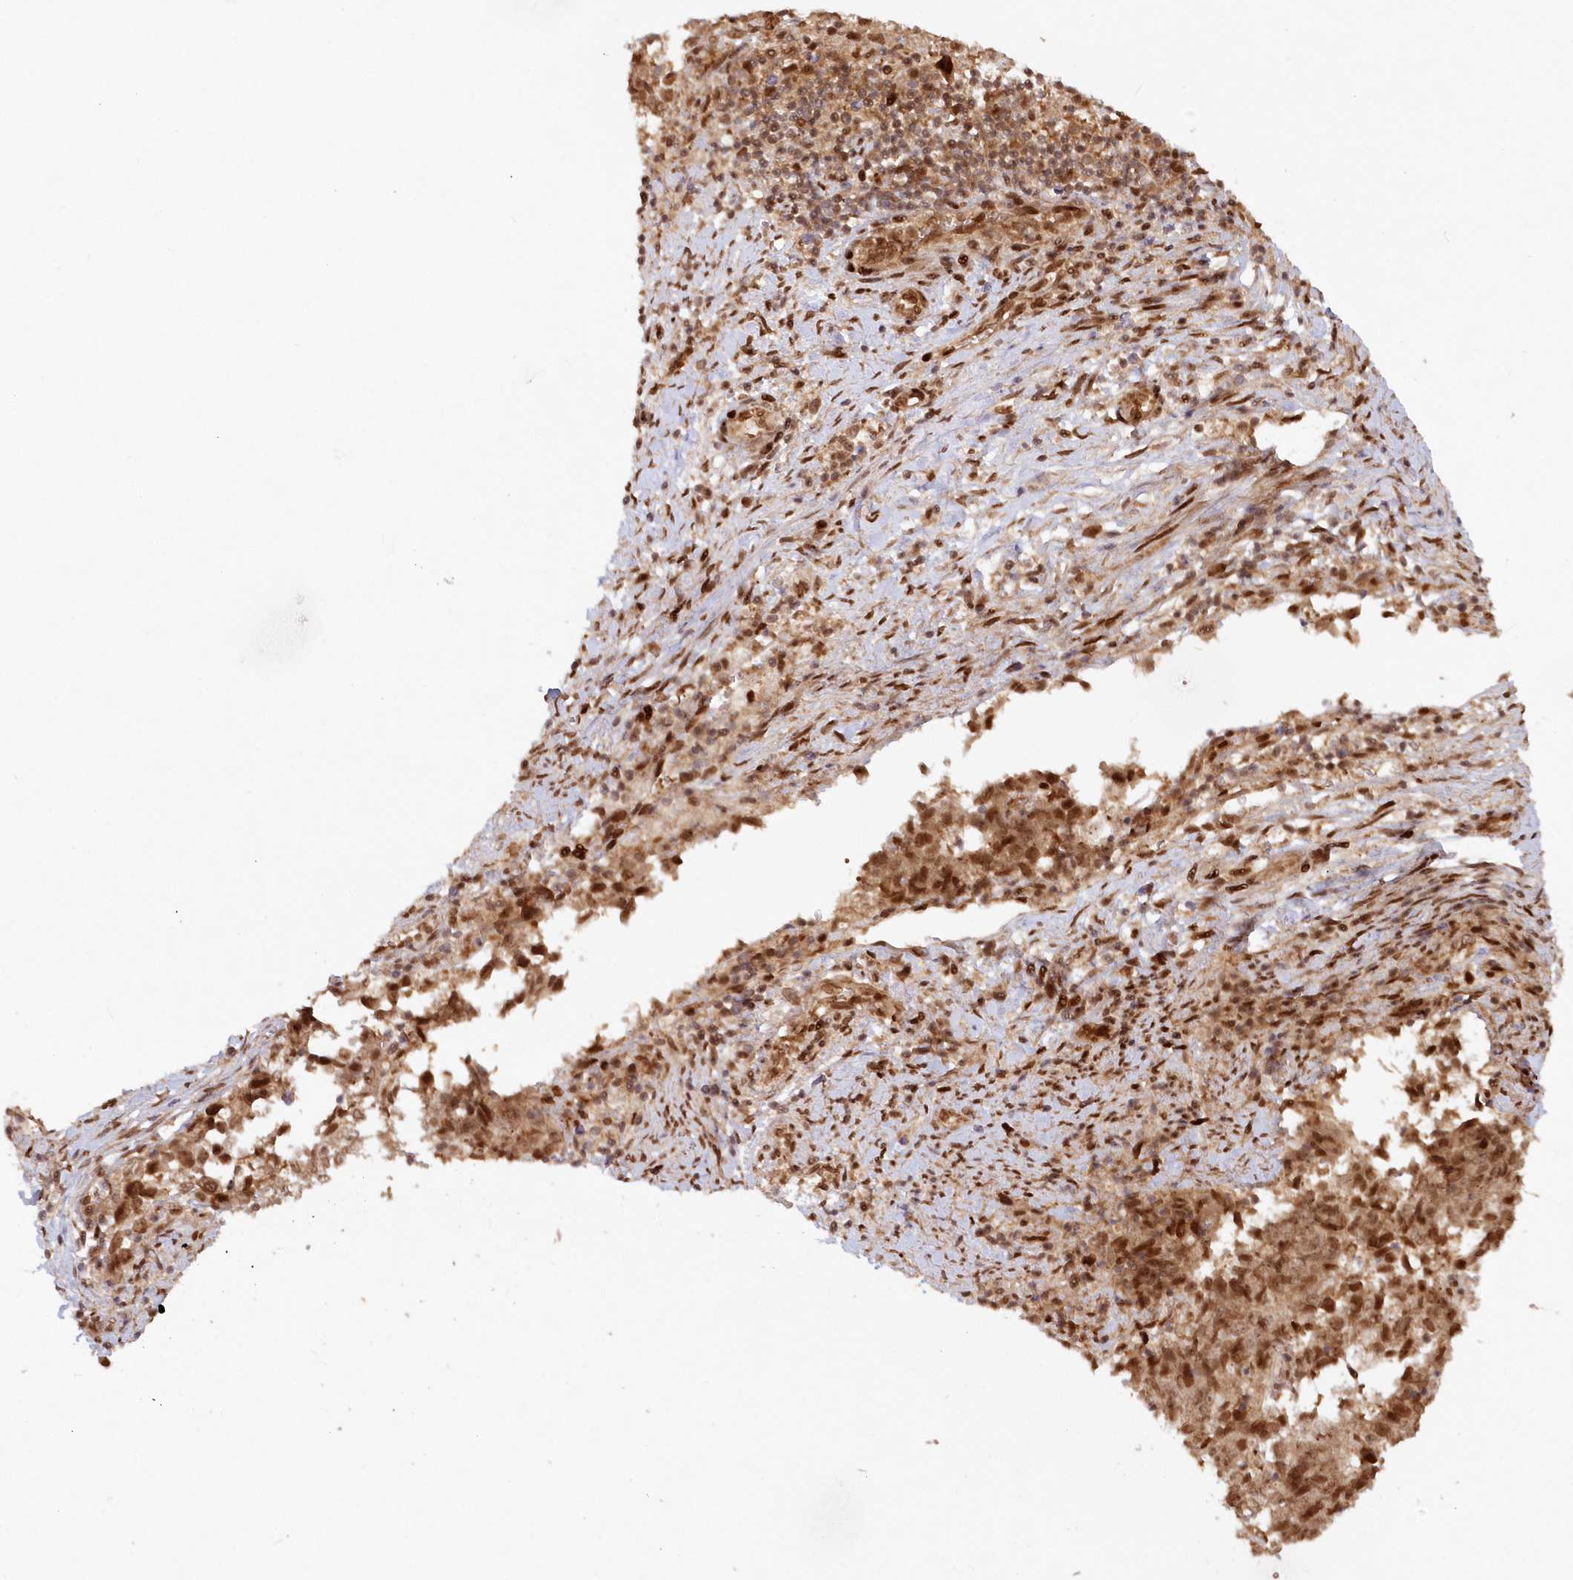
{"staining": {"intensity": "moderate", "quantity": ">75%", "location": "cytoplasmic/membranous,nuclear"}, "tissue": "endometrial cancer", "cell_type": "Tumor cells", "image_type": "cancer", "snomed": [{"axis": "morphology", "description": "Adenocarcinoma, NOS"}, {"axis": "topography", "description": "Endometrium"}], "caption": "Protein analysis of endometrial adenocarcinoma tissue shows moderate cytoplasmic/membranous and nuclear positivity in about >75% of tumor cells.", "gene": "TOGARAM2", "patient": {"sex": "female", "age": 80}}